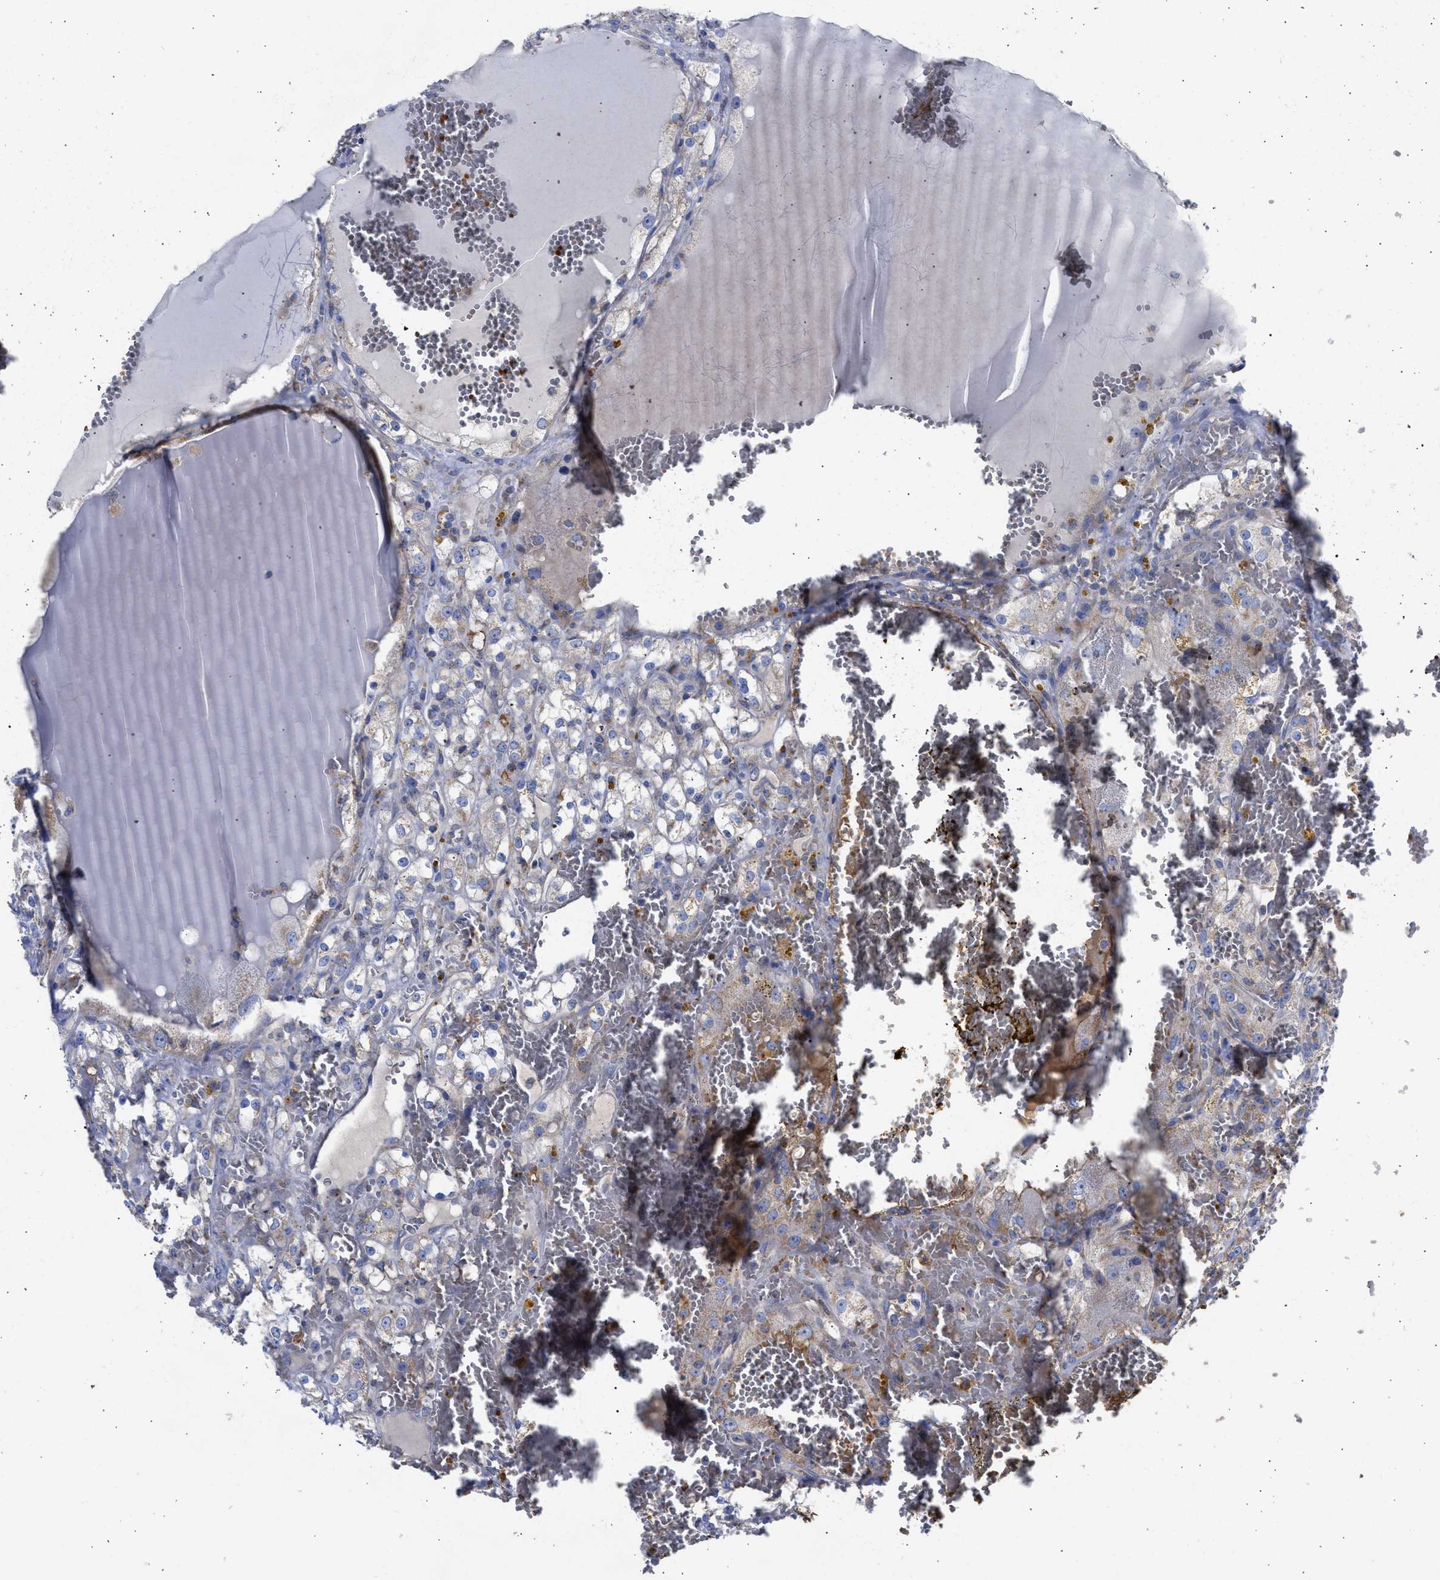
{"staining": {"intensity": "moderate", "quantity": "<25%", "location": "cytoplasmic/membranous"}, "tissue": "renal cancer", "cell_type": "Tumor cells", "image_type": "cancer", "snomed": [{"axis": "morphology", "description": "Normal tissue, NOS"}, {"axis": "morphology", "description": "Adenocarcinoma, NOS"}, {"axis": "topography", "description": "Kidney"}], "caption": "Immunohistochemical staining of human renal cancer (adenocarcinoma) displays low levels of moderate cytoplasmic/membranous protein staining in about <25% of tumor cells.", "gene": "BTG3", "patient": {"sex": "male", "age": 61}}